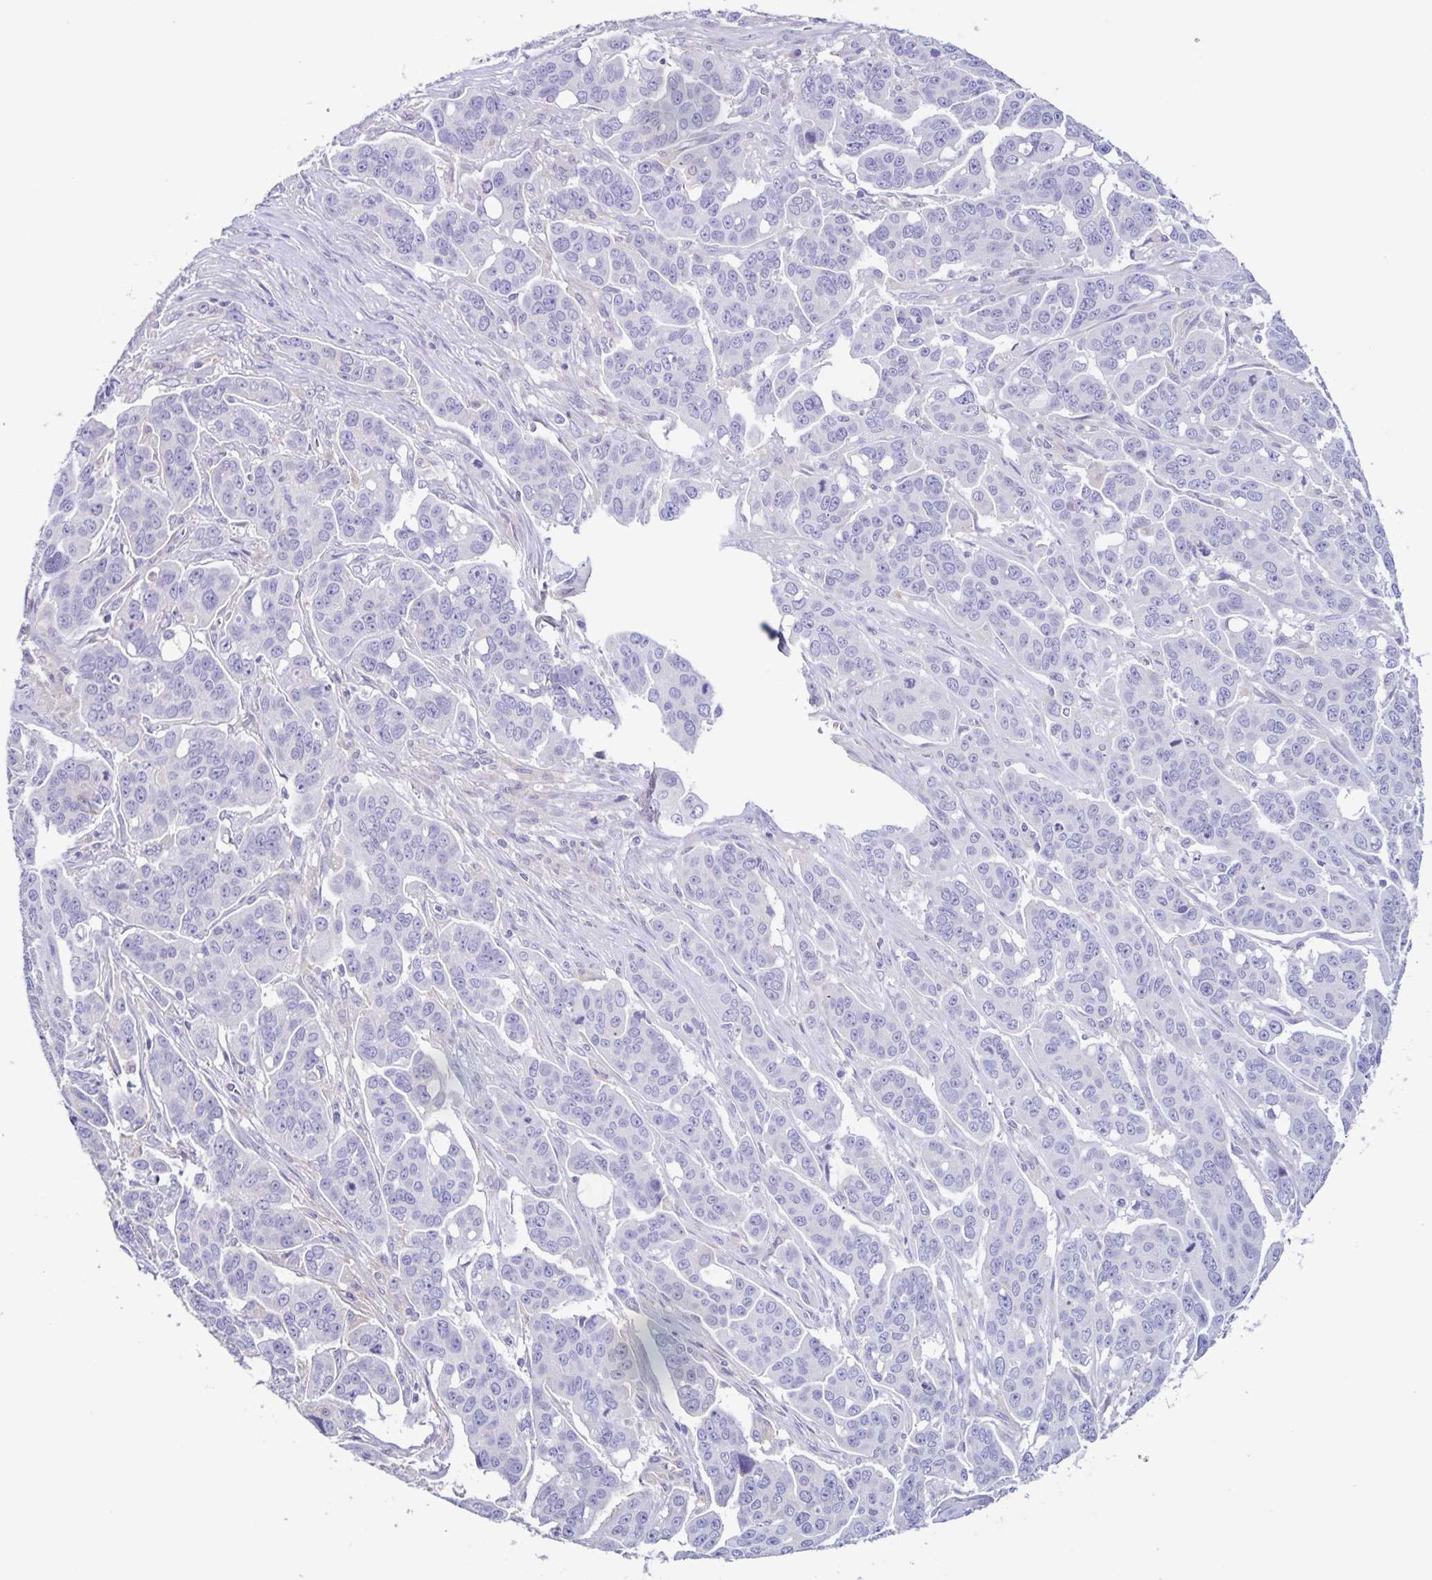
{"staining": {"intensity": "negative", "quantity": "none", "location": "none"}, "tissue": "ovarian cancer", "cell_type": "Tumor cells", "image_type": "cancer", "snomed": [{"axis": "morphology", "description": "Carcinoma, endometroid"}, {"axis": "topography", "description": "Ovary"}], "caption": "An immunohistochemistry (IHC) photomicrograph of ovarian endometroid carcinoma is shown. There is no staining in tumor cells of ovarian endometroid carcinoma.", "gene": "BOLL", "patient": {"sex": "female", "age": 78}}